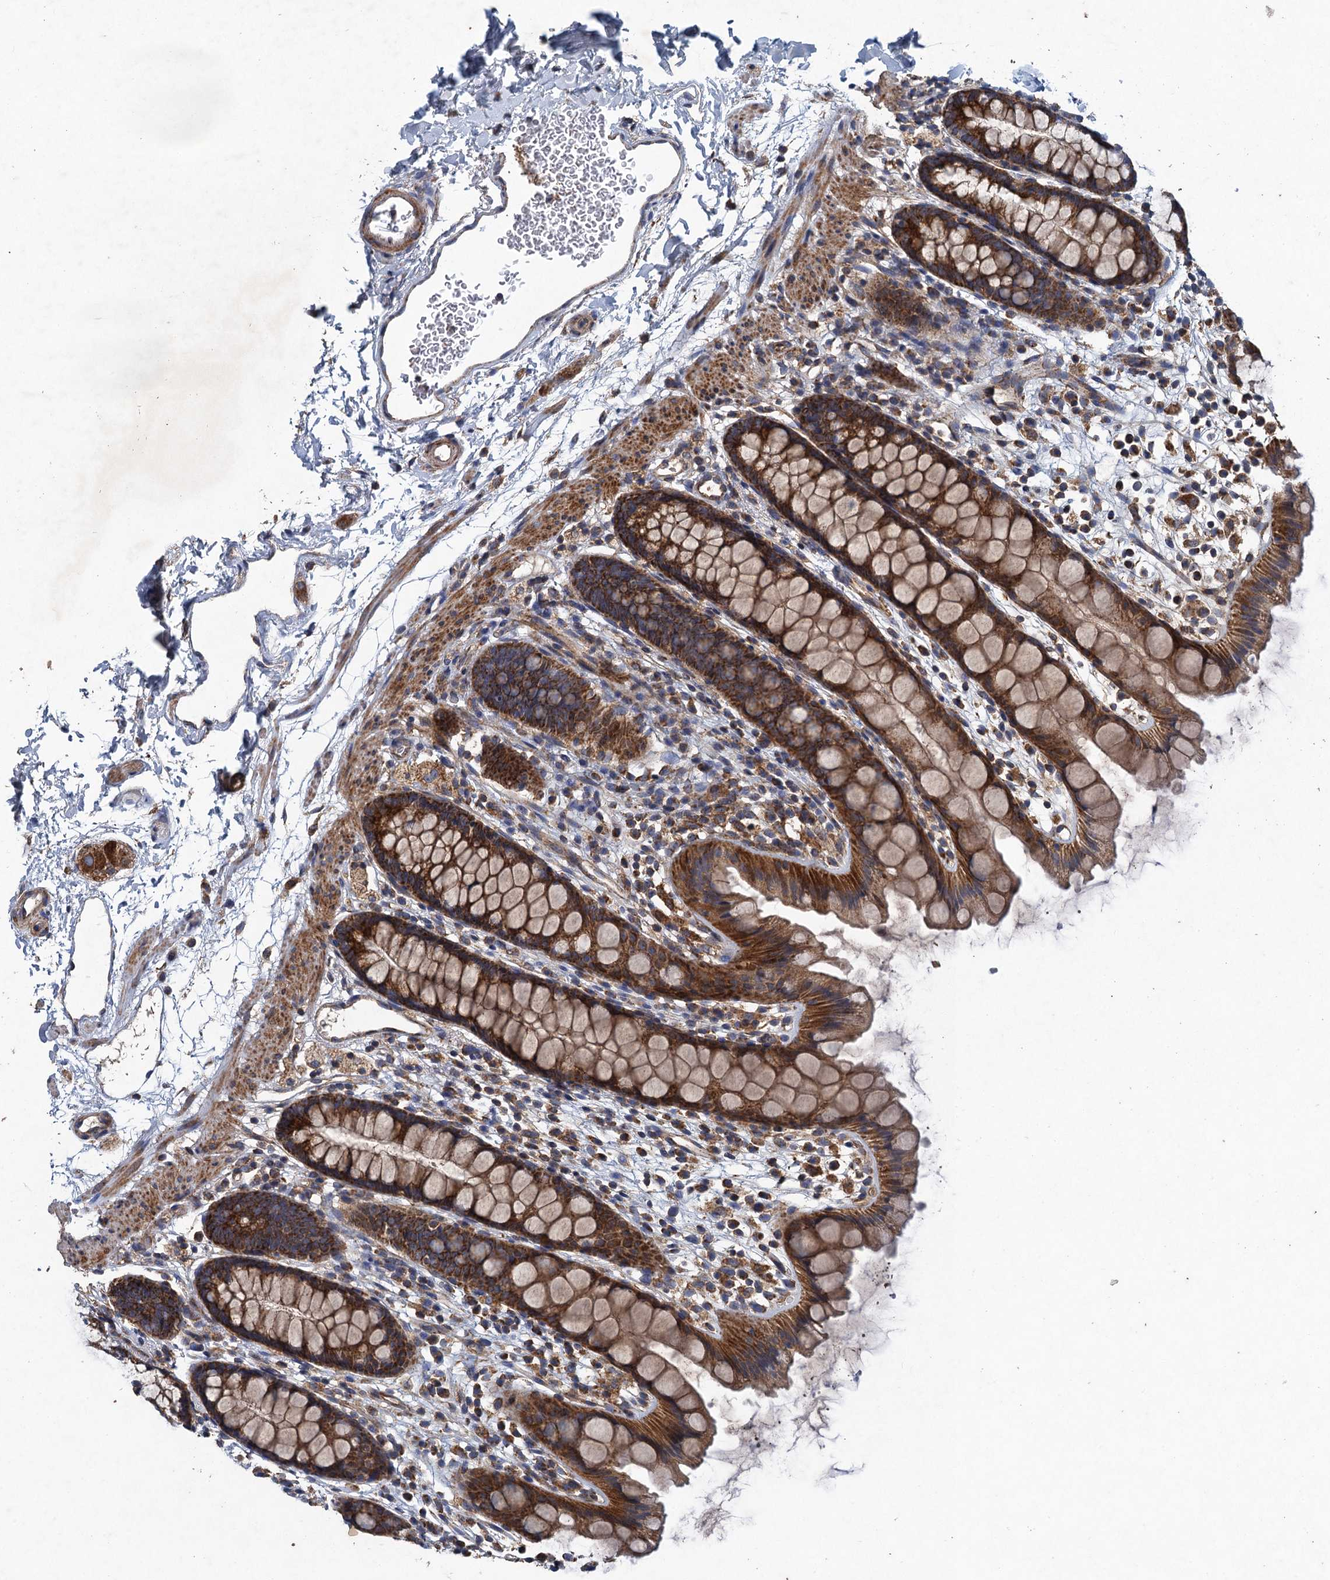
{"staining": {"intensity": "strong", "quantity": ">75%", "location": "cytoplasmic/membranous"}, "tissue": "rectum", "cell_type": "Glandular cells", "image_type": "normal", "snomed": [{"axis": "morphology", "description": "Normal tissue, NOS"}, {"axis": "topography", "description": "Rectum"}], "caption": "Rectum stained with DAB IHC displays high levels of strong cytoplasmic/membranous positivity in about >75% of glandular cells.", "gene": "BCS1L", "patient": {"sex": "female", "age": 65}}